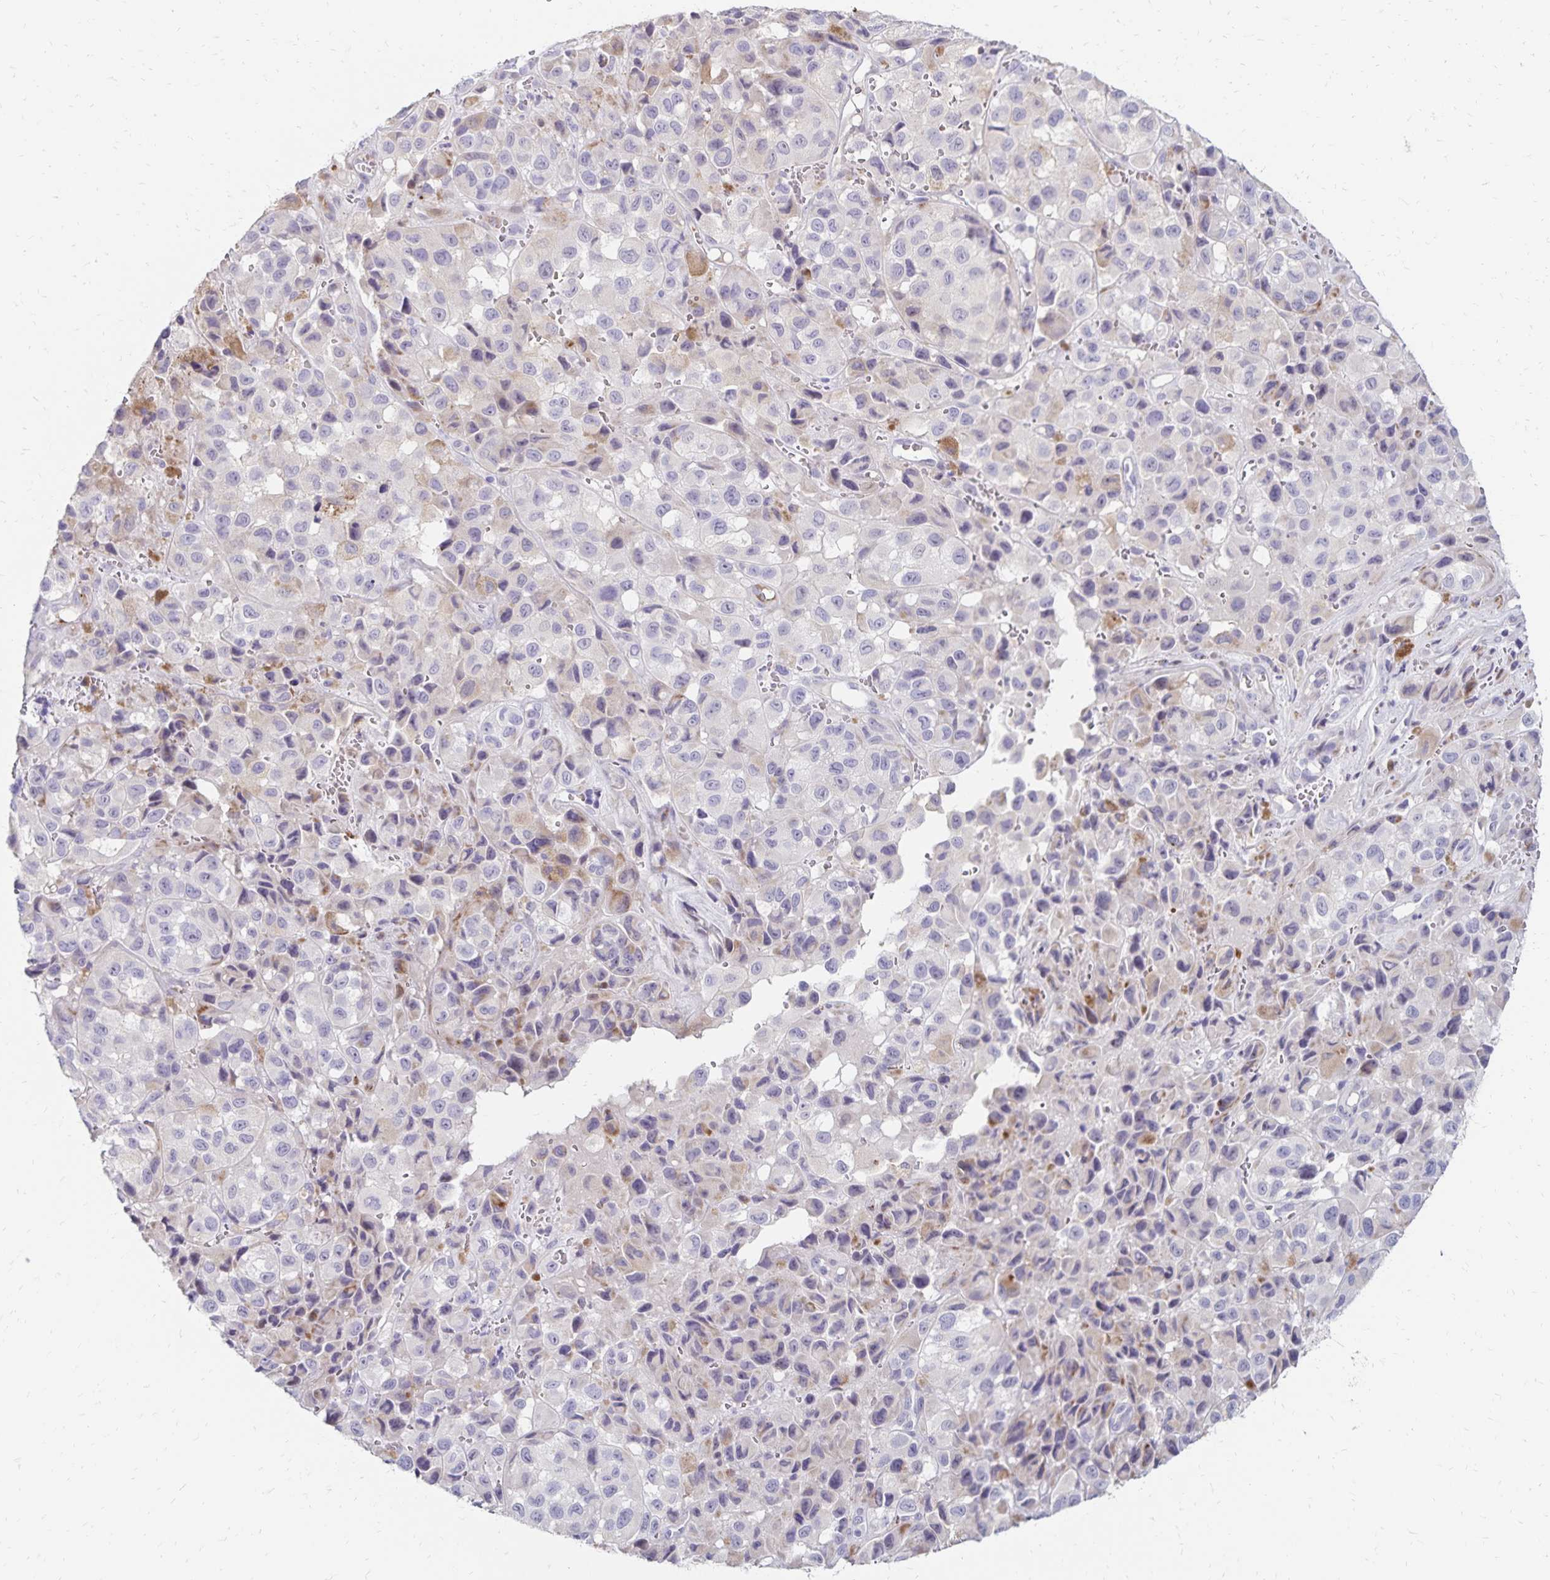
{"staining": {"intensity": "weak", "quantity": "<25%", "location": "cytoplasmic/membranous"}, "tissue": "melanoma", "cell_type": "Tumor cells", "image_type": "cancer", "snomed": [{"axis": "morphology", "description": "Malignant melanoma, NOS"}, {"axis": "topography", "description": "Skin"}], "caption": "Immunohistochemistry (IHC) of human malignant melanoma demonstrates no staining in tumor cells.", "gene": "NECAP1", "patient": {"sex": "male", "age": 93}}